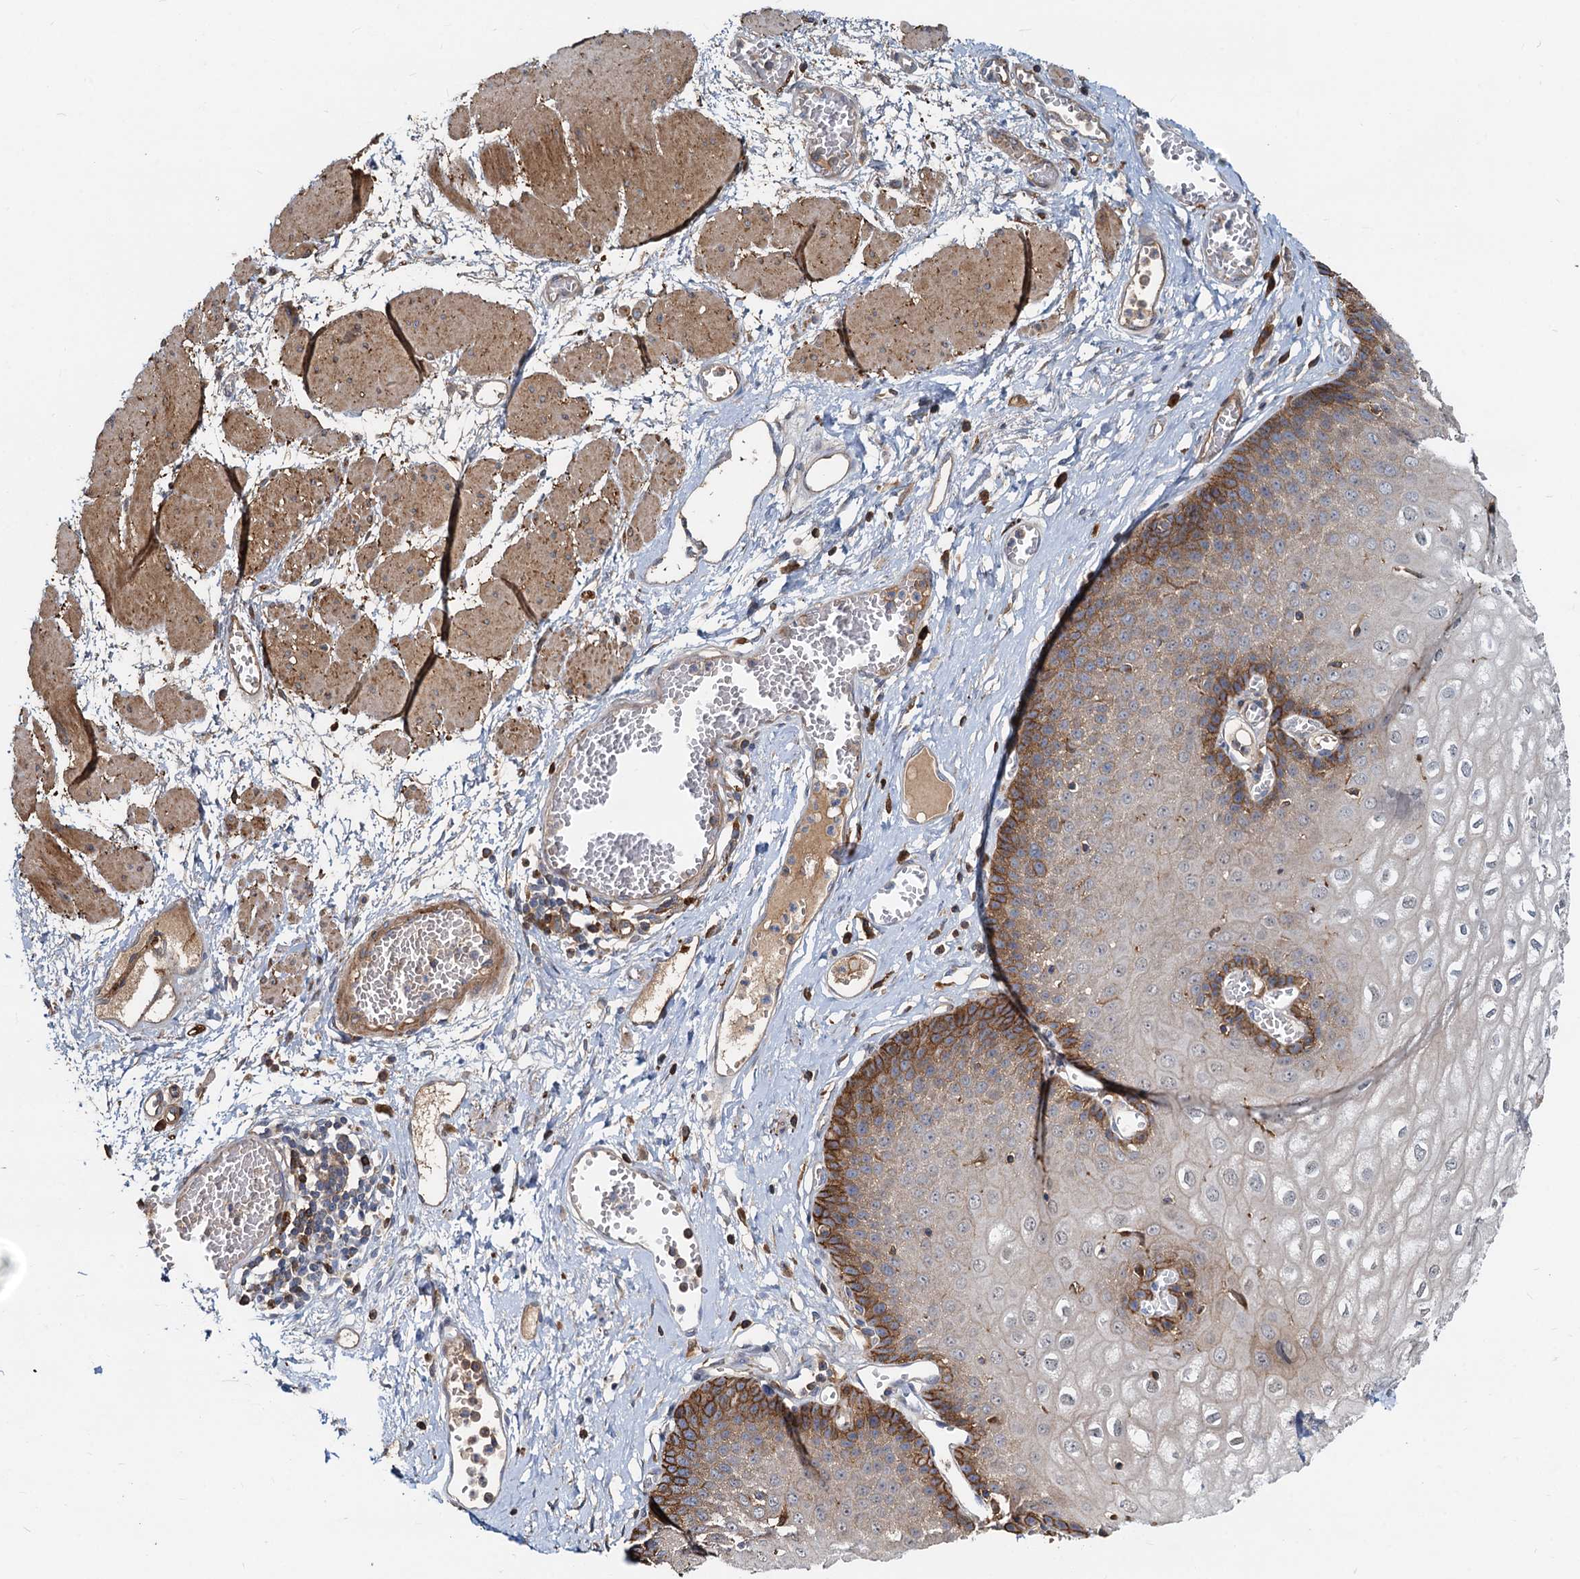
{"staining": {"intensity": "moderate", "quantity": "25%-75%", "location": "cytoplasmic/membranous"}, "tissue": "esophagus", "cell_type": "Squamous epithelial cells", "image_type": "normal", "snomed": [{"axis": "morphology", "description": "Normal tissue, NOS"}, {"axis": "topography", "description": "Esophagus"}], "caption": "Immunohistochemical staining of unremarkable esophagus demonstrates medium levels of moderate cytoplasmic/membranous positivity in about 25%-75% of squamous epithelial cells. The staining was performed using DAB (3,3'-diaminobenzidine) to visualize the protein expression in brown, while the nuclei were stained in blue with hematoxylin (Magnification: 20x).", "gene": "LNX2", "patient": {"sex": "male", "age": 60}}